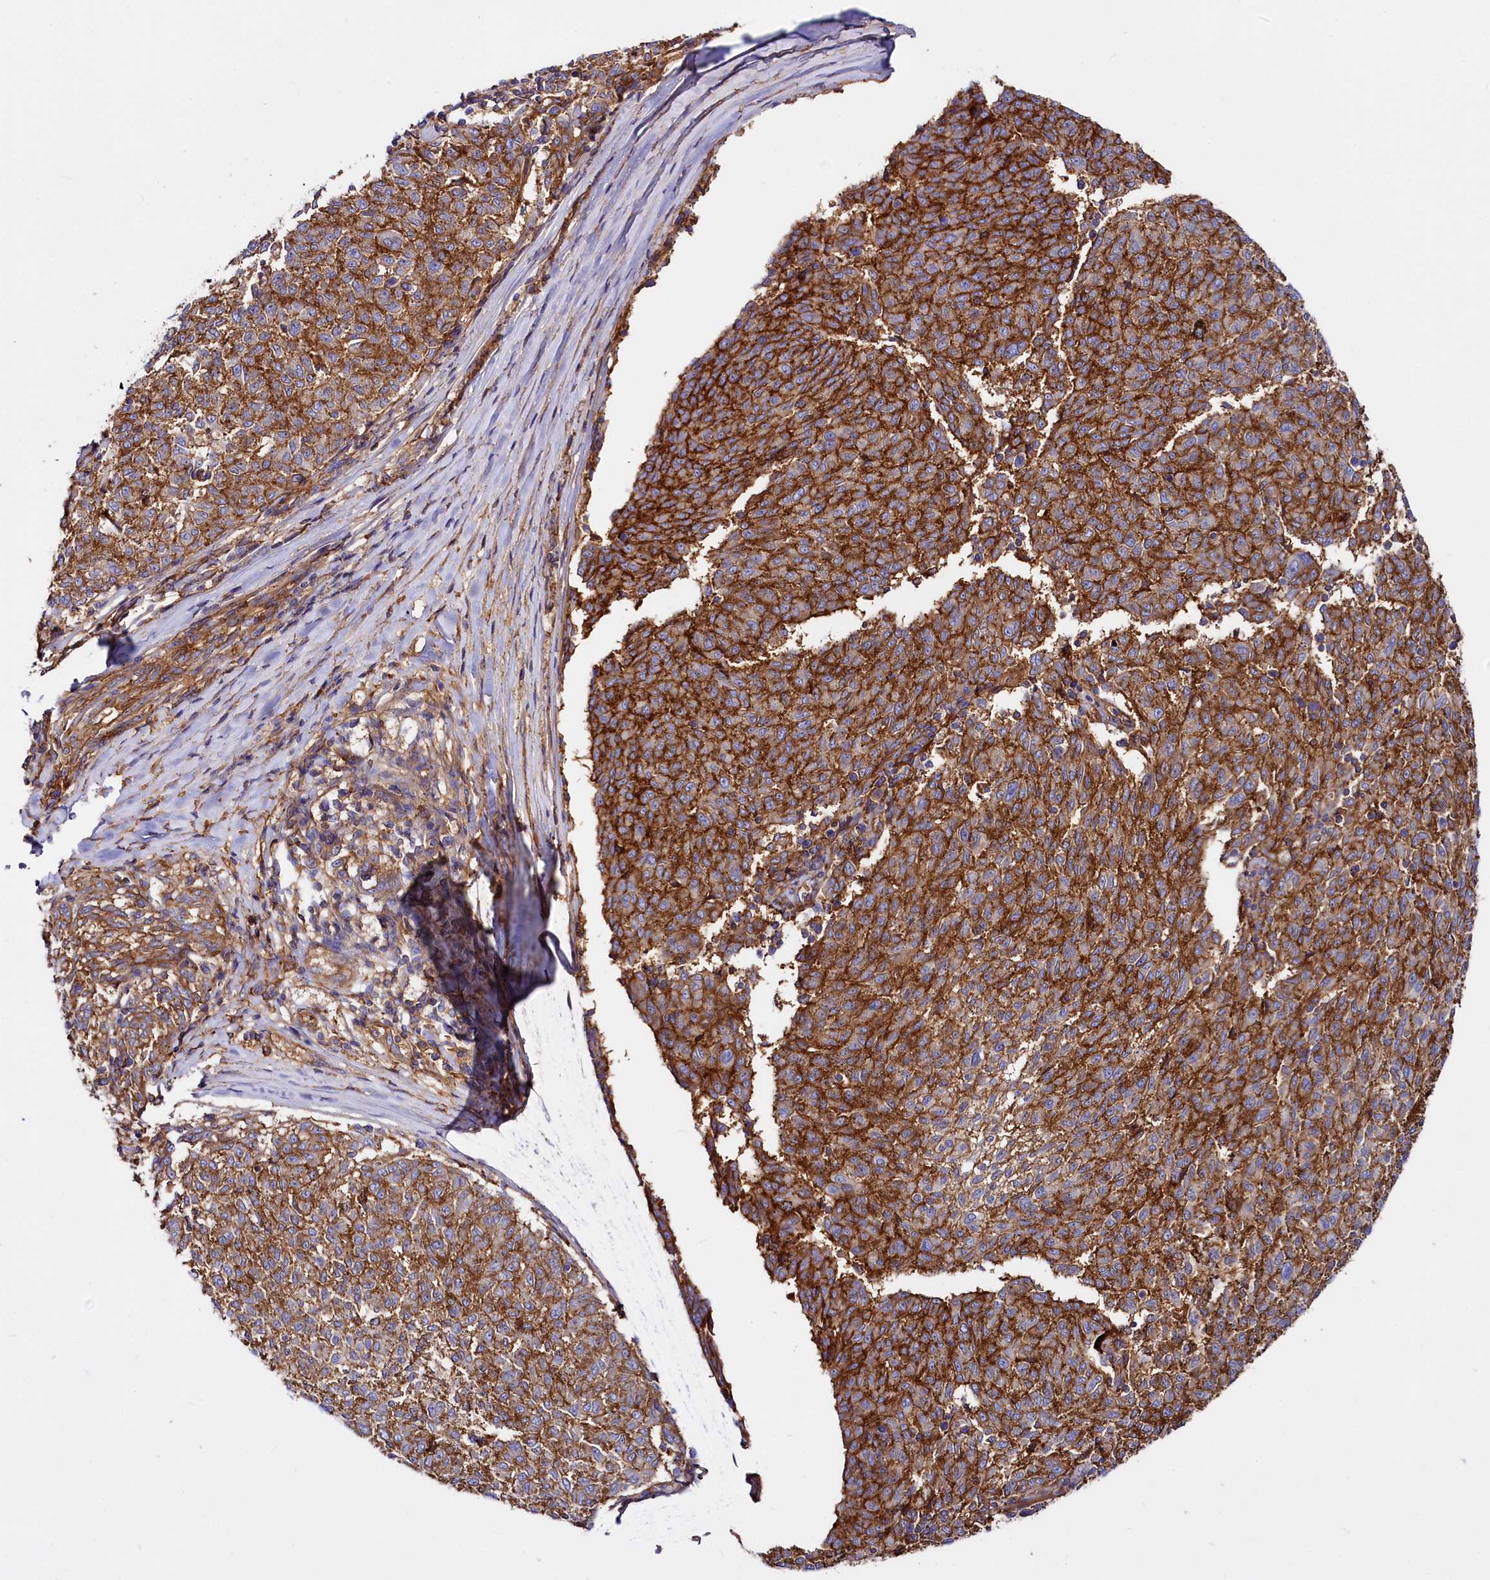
{"staining": {"intensity": "strong", "quantity": ">75%", "location": "cytoplasmic/membranous"}, "tissue": "melanoma", "cell_type": "Tumor cells", "image_type": "cancer", "snomed": [{"axis": "morphology", "description": "Malignant melanoma, NOS"}, {"axis": "topography", "description": "Skin"}], "caption": "Immunohistochemical staining of malignant melanoma demonstrates high levels of strong cytoplasmic/membranous positivity in approximately >75% of tumor cells.", "gene": "ANO6", "patient": {"sex": "female", "age": 72}}